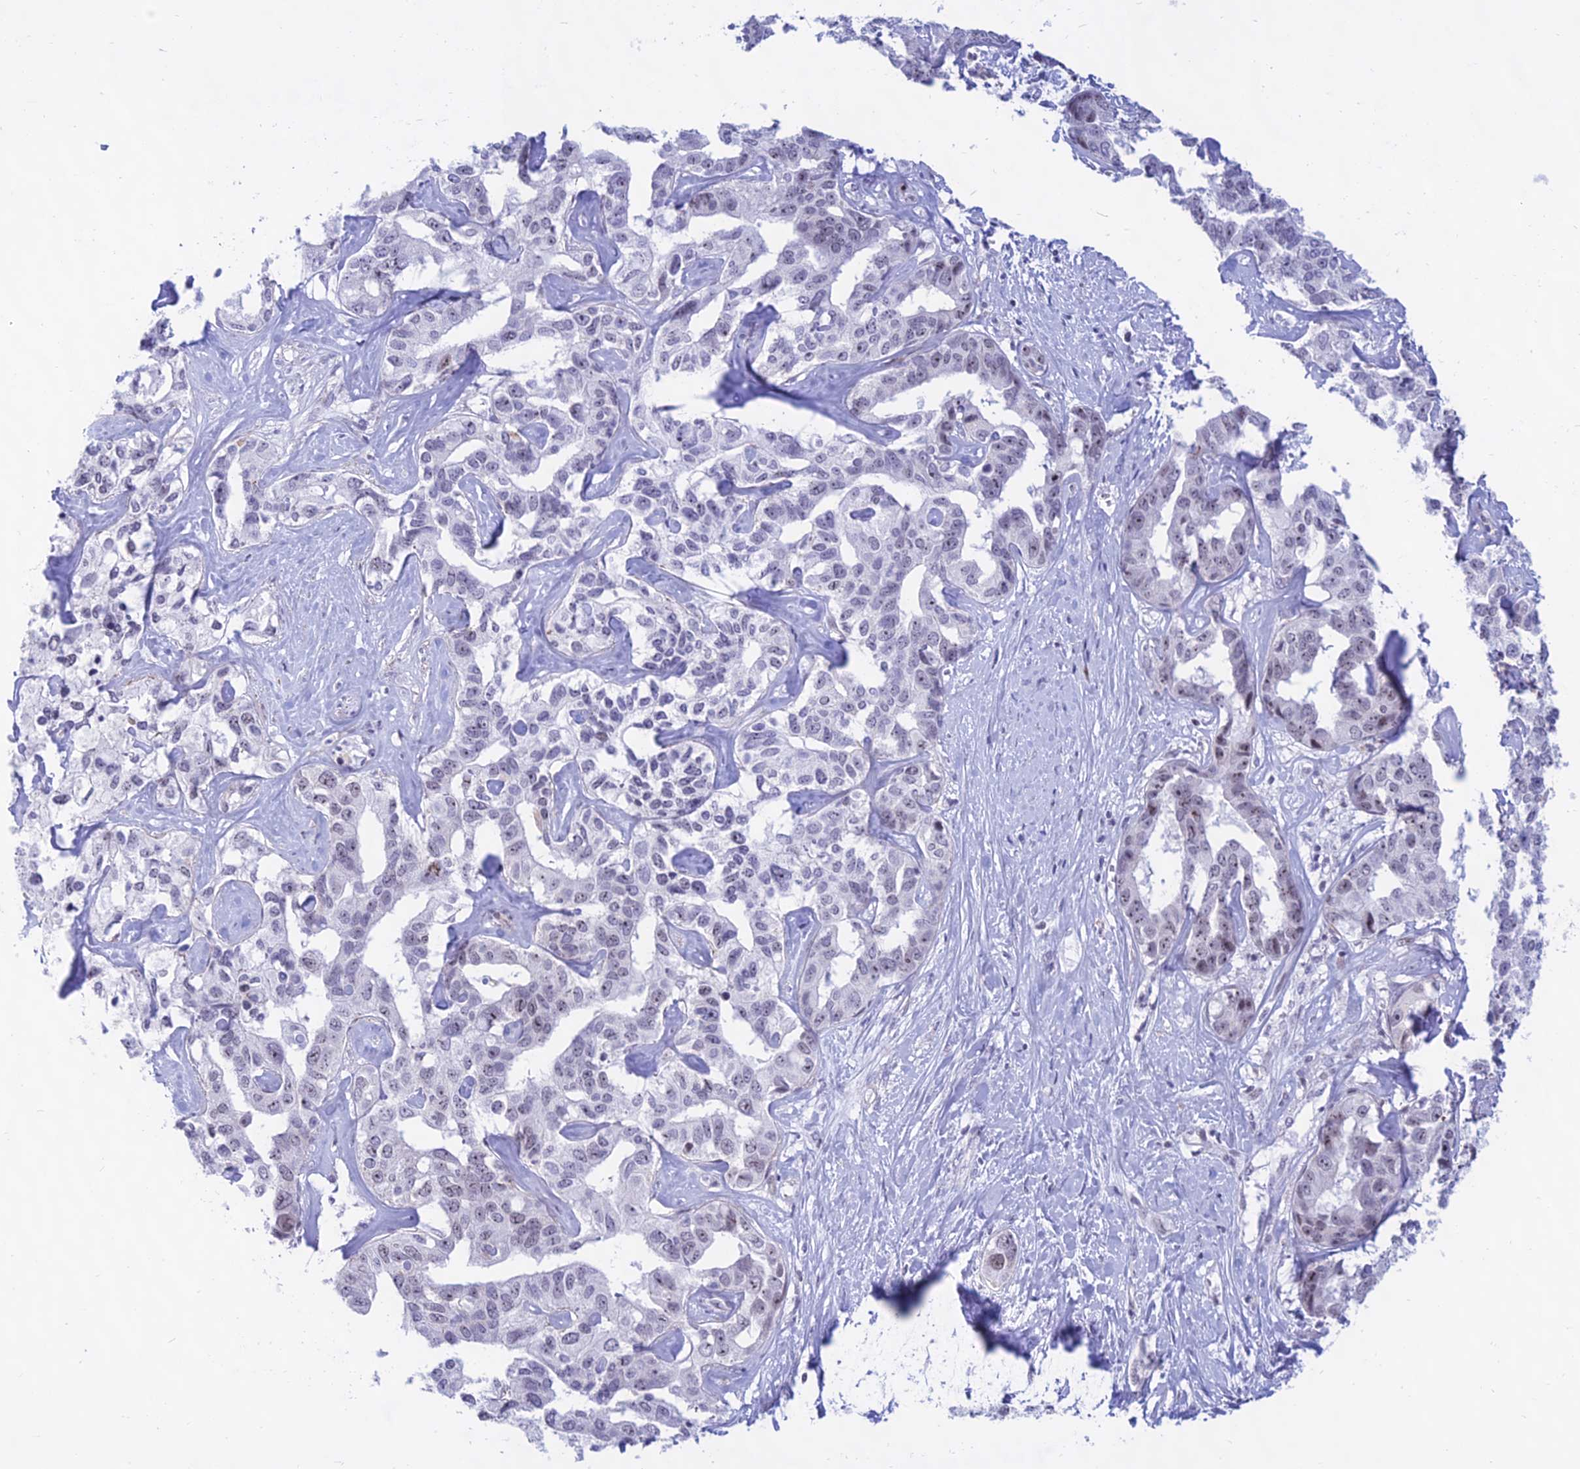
{"staining": {"intensity": "moderate", "quantity": "<25%", "location": "nuclear"}, "tissue": "liver cancer", "cell_type": "Tumor cells", "image_type": "cancer", "snomed": [{"axis": "morphology", "description": "Cholangiocarcinoma"}, {"axis": "topography", "description": "Liver"}], "caption": "Immunohistochemistry (IHC) (DAB) staining of human liver cancer (cholangiocarcinoma) displays moderate nuclear protein staining in about <25% of tumor cells. (brown staining indicates protein expression, while blue staining denotes nuclei).", "gene": "KRR1", "patient": {"sex": "male", "age": 59}}